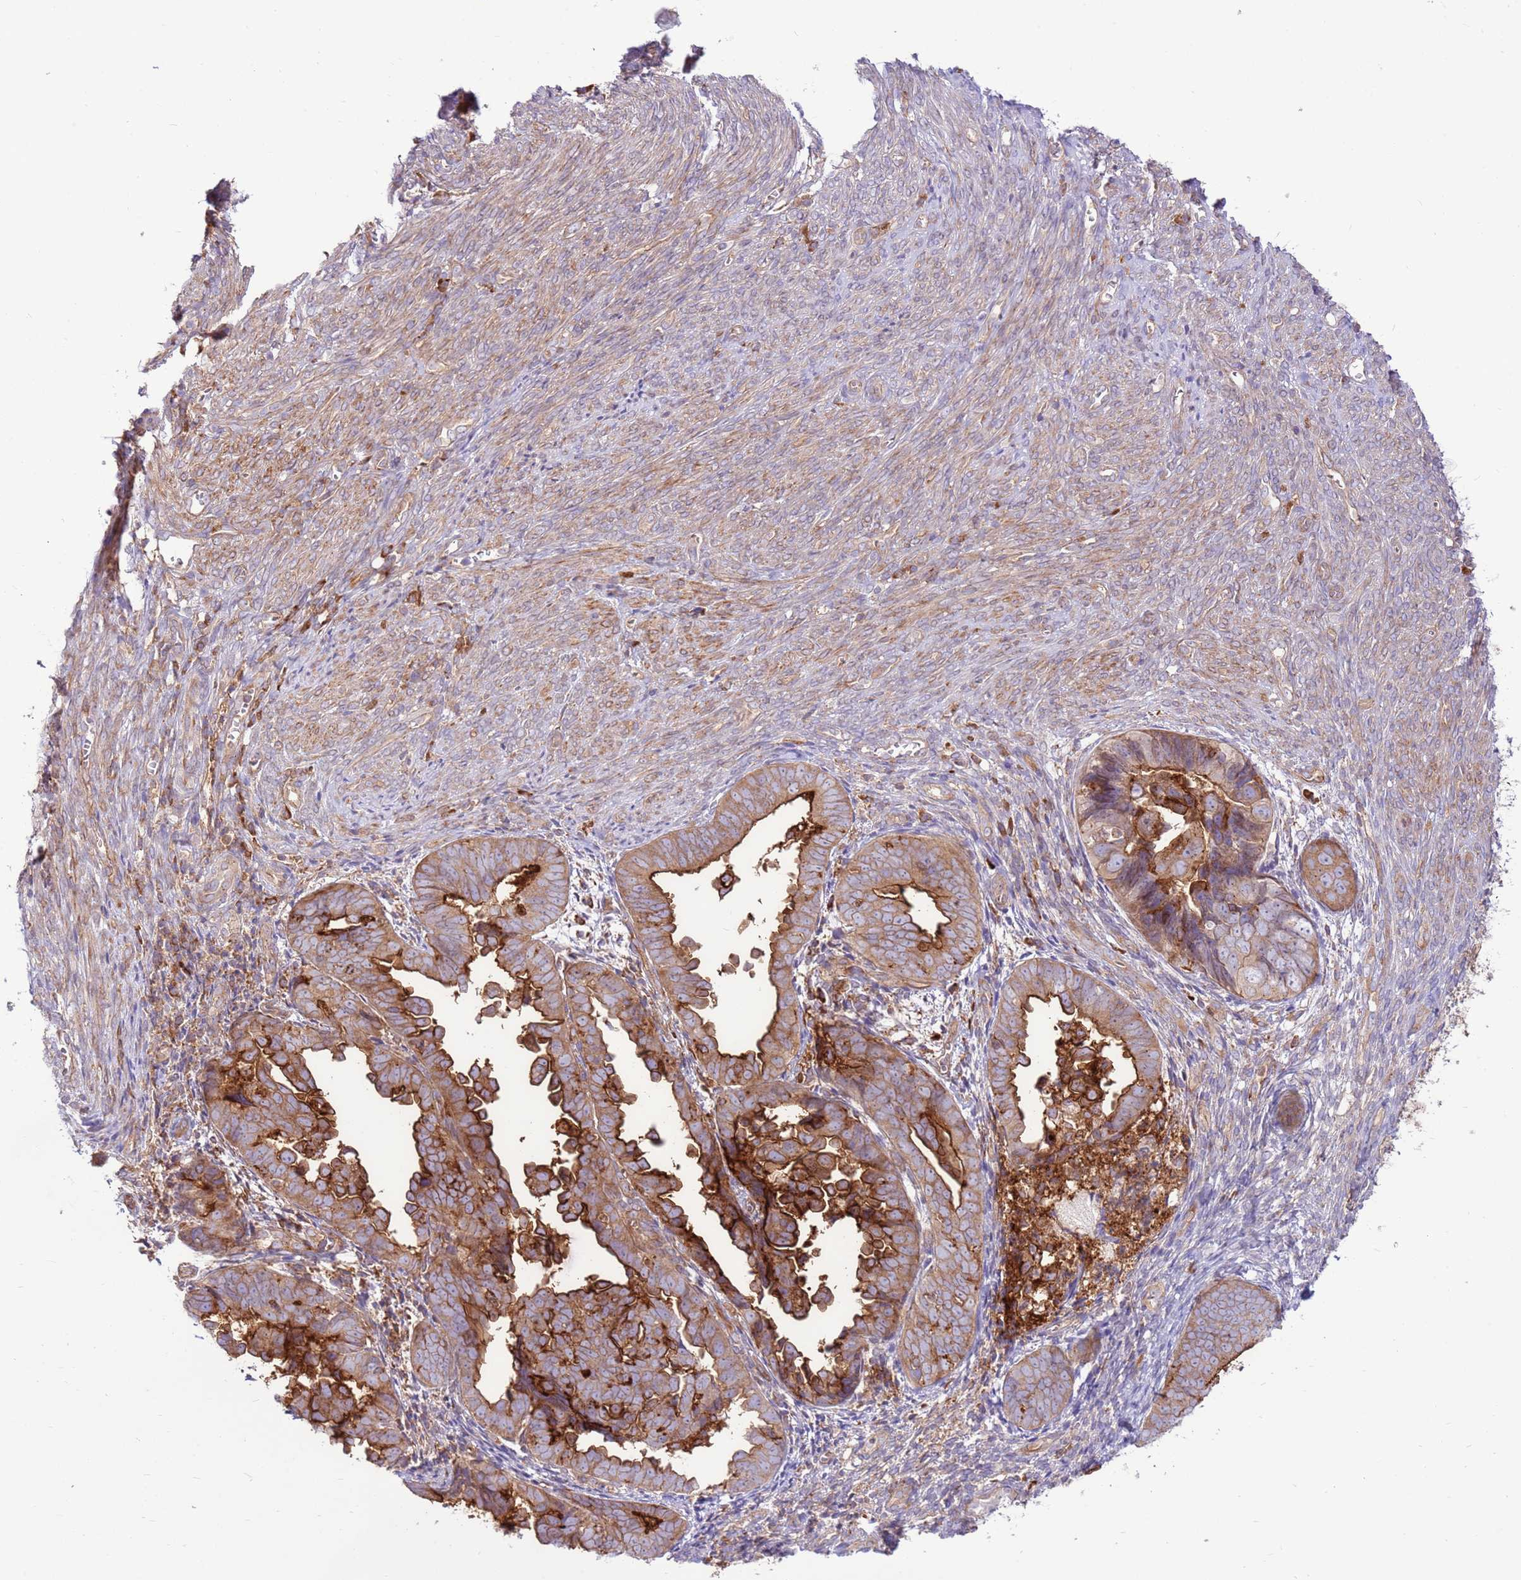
{"staining": {"intensity": "strong", "quantity": ">75%", "location": "cytoplasmic/membranous"}, "tissue": "endometrial cancer", "cell_type": "Tumor cells", "image_type": "cancer", "snomed": [{"axis": "morphology", "description": "Adenocarcinoma, NOS"}, {"axis": "topography", "description": "Endometrium"}], "caption": "This image exhibits IHC staining of human endometrial adenocarcinoma, with high strong cytoplasmic/membranous positivity in about >75% of tumor cells.", "gene": "DDX19B", "patient": {"sex": "female", "age": 75}}